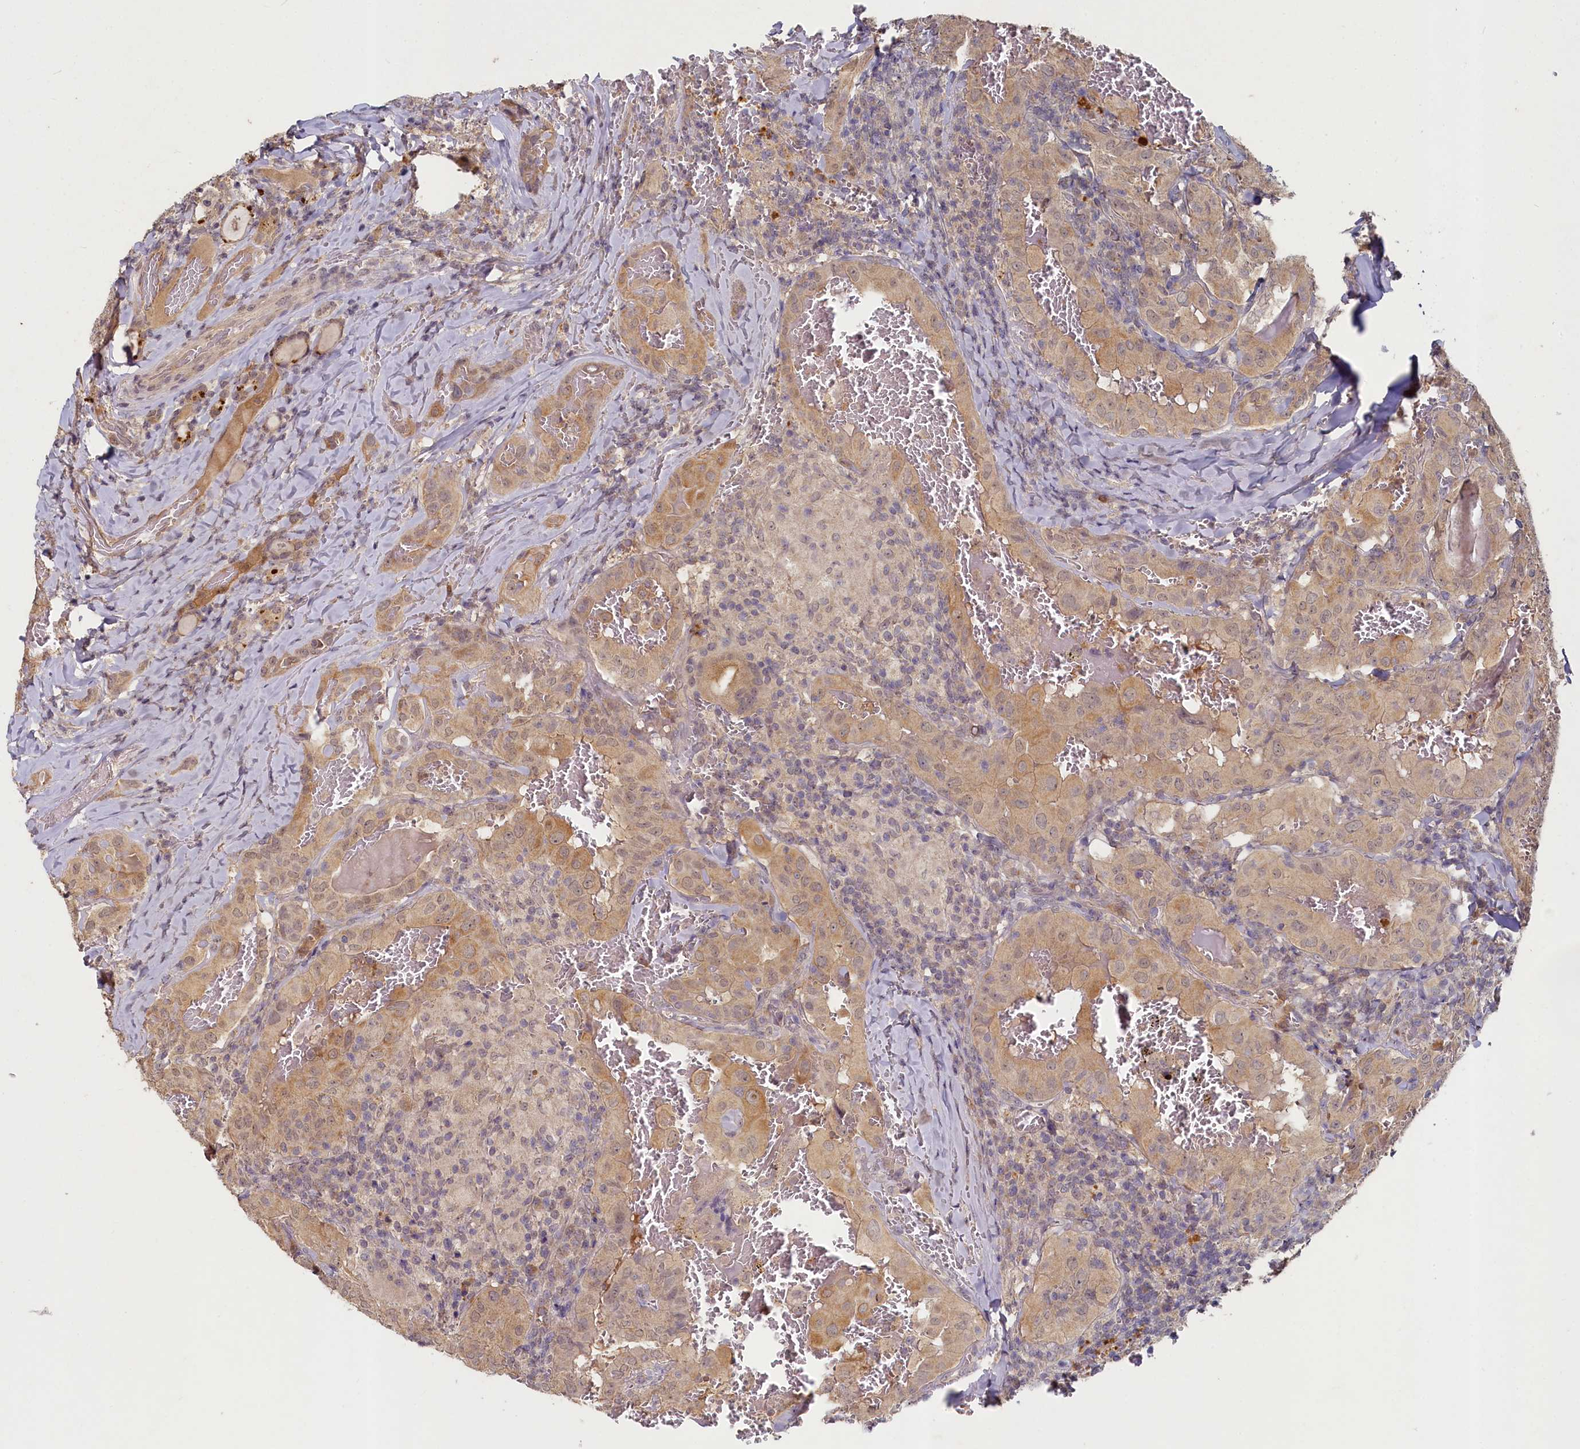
{"staining": {"intensity": "weak", "quantity": ">75%", "location": "cytoplasmic/membranous"}, "tissue": "thyroid cancer", "cell_type": "Tumor cells", "image_type": "cancer", "snomed": [{"axis": "morphology", "description": "Papillary adenocarcinoma, NOS"}, {"axis": "topography", "description": "Thyroid gland"}], "caption": "Protein expression analysis of human thyroid papillary adenocarcinoma reveals weak cytoplasmic/membranous expression in approximately >75% of tumor cells. The staining was performed using DAB, with brown indicating positive protein expression. Nuclei are stained blue with hematoxylin.", "gene": "HERC3", "patient": {"sex": "female", "age": 72}}